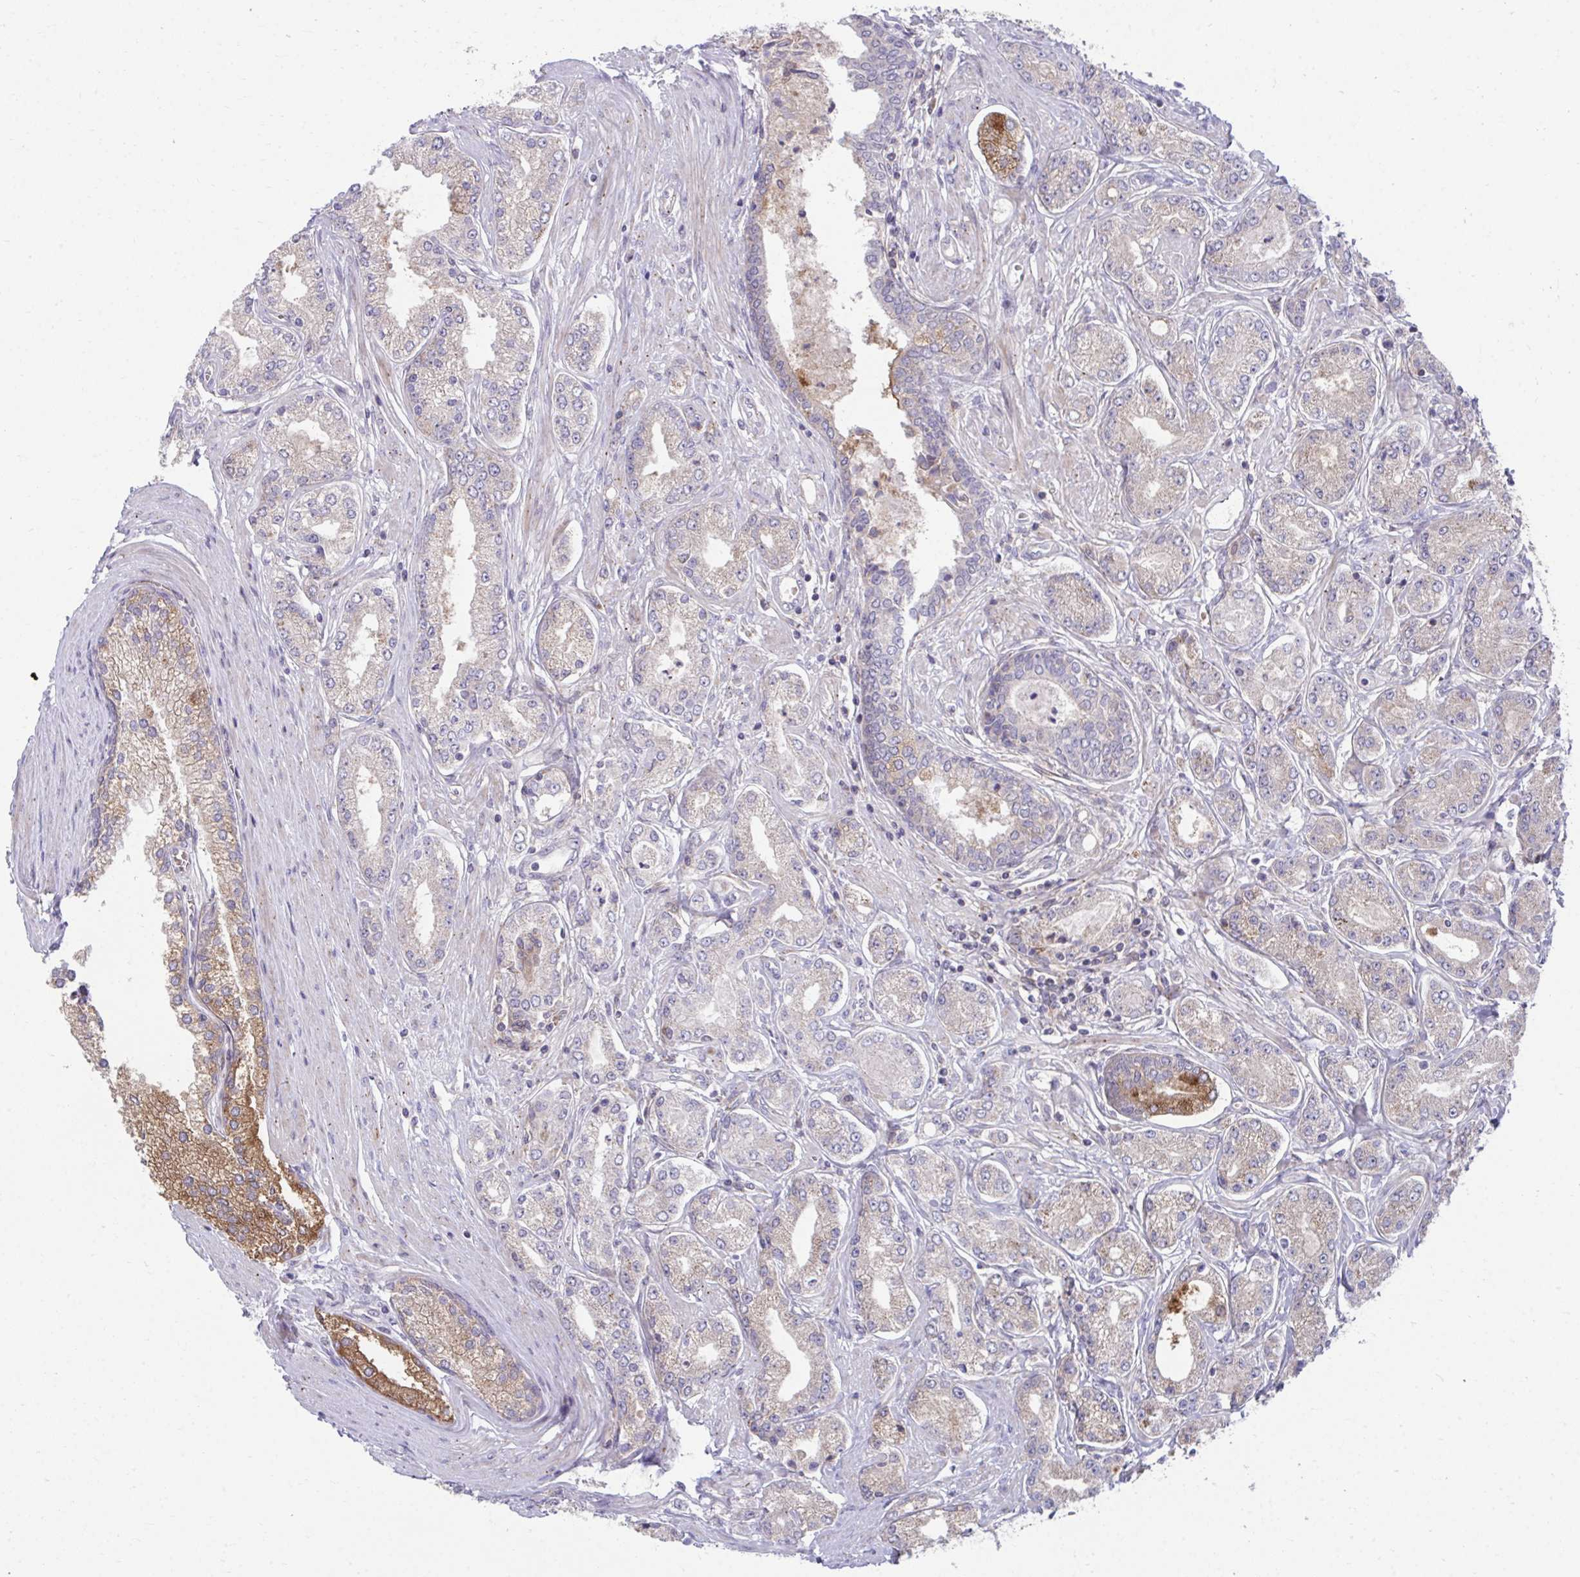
{"staining": {"intensity": "moderate", "quantity": "<25%", "location": "cytoplasmic/membranous"}, "tissue": "prostate cancer", "cell_type": "Tumor cells", "image_type": "cancer", "snomed": [{"axis": "morphology", "description": "Adenocarcinoma, High grade"}, {"axis": "topography", "description": "Prostate"}], "caption": "The histopathology image displays staining of prostate cancer (high-grade adenocarcinoma), revealing moderate cytoplasmic/membranous protein expression (brown color) within tumor cells.", "gene": "C16orf54", "patient": {"sex": "male", "age": 66}}